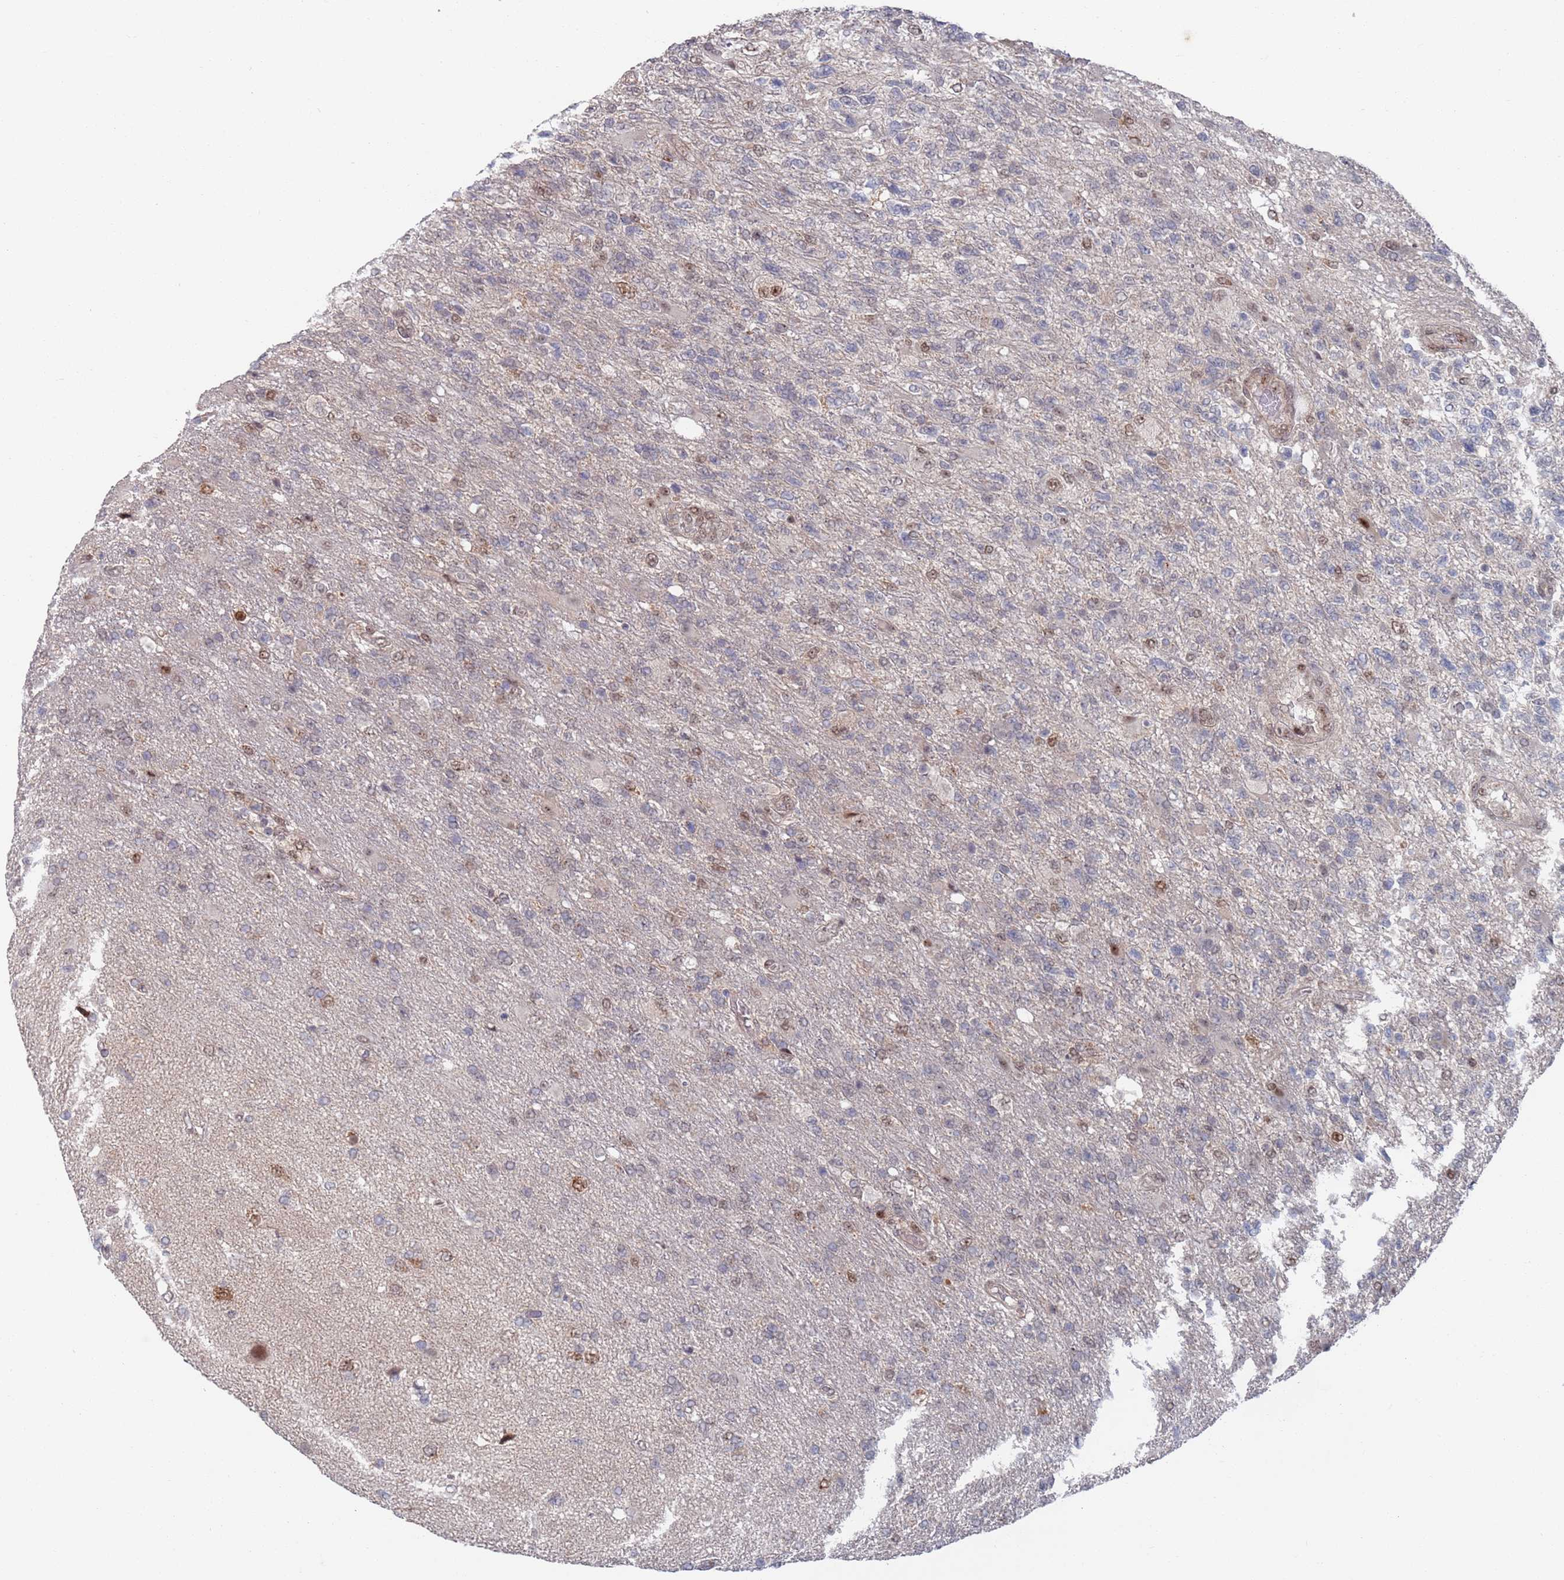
{"staining": {"intensity": "negative", "quantity": "none", "location": "none"}, "tissue": "glioma", "cell_type": "Tumor cells", "image_type": "cancer", "snomed": [{"axis": "morphology", "description": "Glioma, malignant, High grade"}, {"axis": "topography", "description": "Brain"}], "caption": "Tumor cells show no significant protein expression in malignant glioma (high-grade).", "gene": "RPP25", "patient": {"sex": "male", "age": 56}}